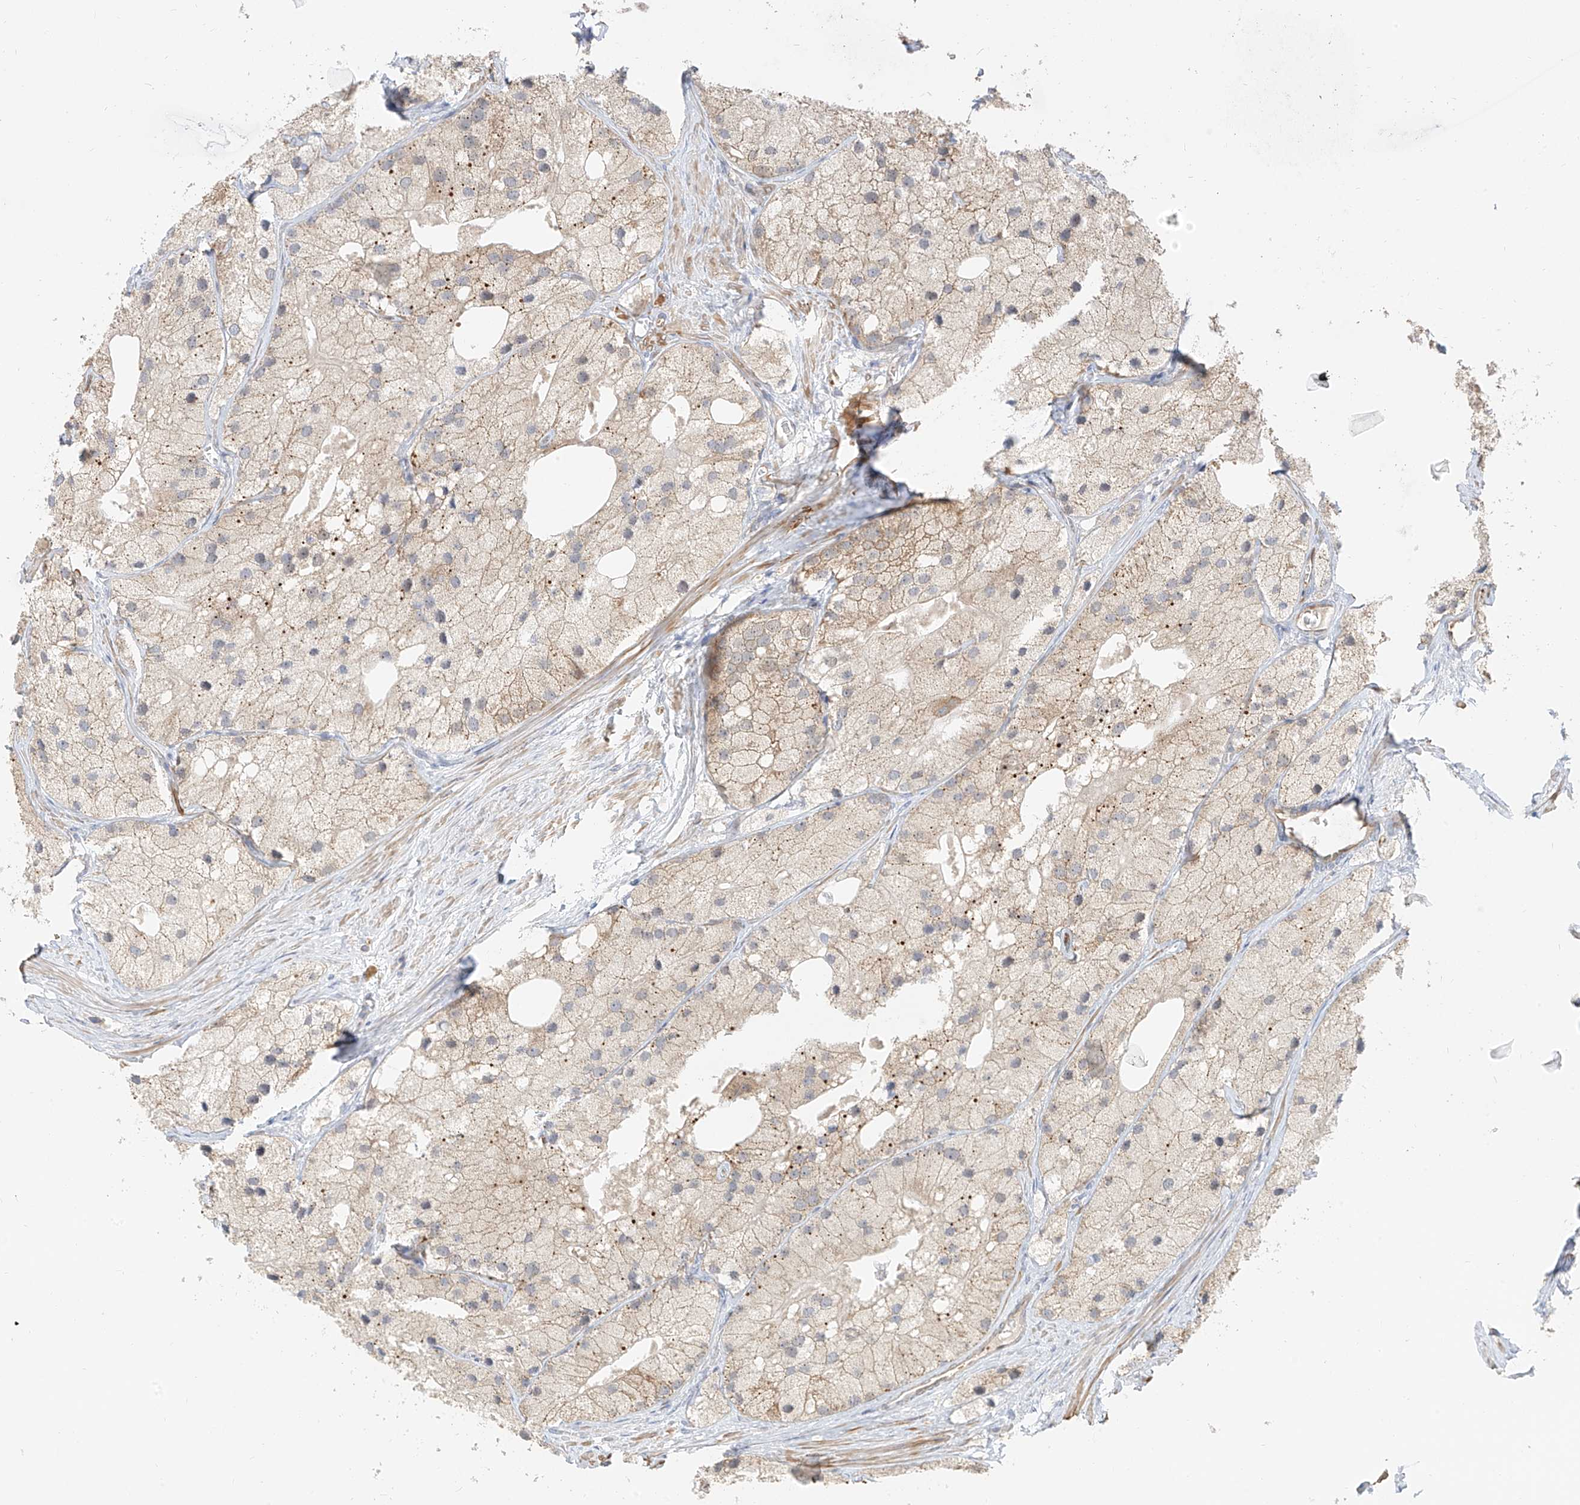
{"staining": {"intensity": "weak", "quantity": "25%-75%", "location": "cytoplasmic/membranous"}, "tissue": "prostate cancer", "cell_type": "Tumor cells", "image_type": "cancer", "snomed": [{"axis": "morphology", "description": "Adenocarcinoma, Low grade"}, {"axis": "topography", "description": "Prostate"}], "caption": "A brown stain labels weak cytoplasmic/membranous expression of a protein in prostate cancer tumor cells.", "gene": "PPA2", "patient": {"sex": "male", "age": 69}}